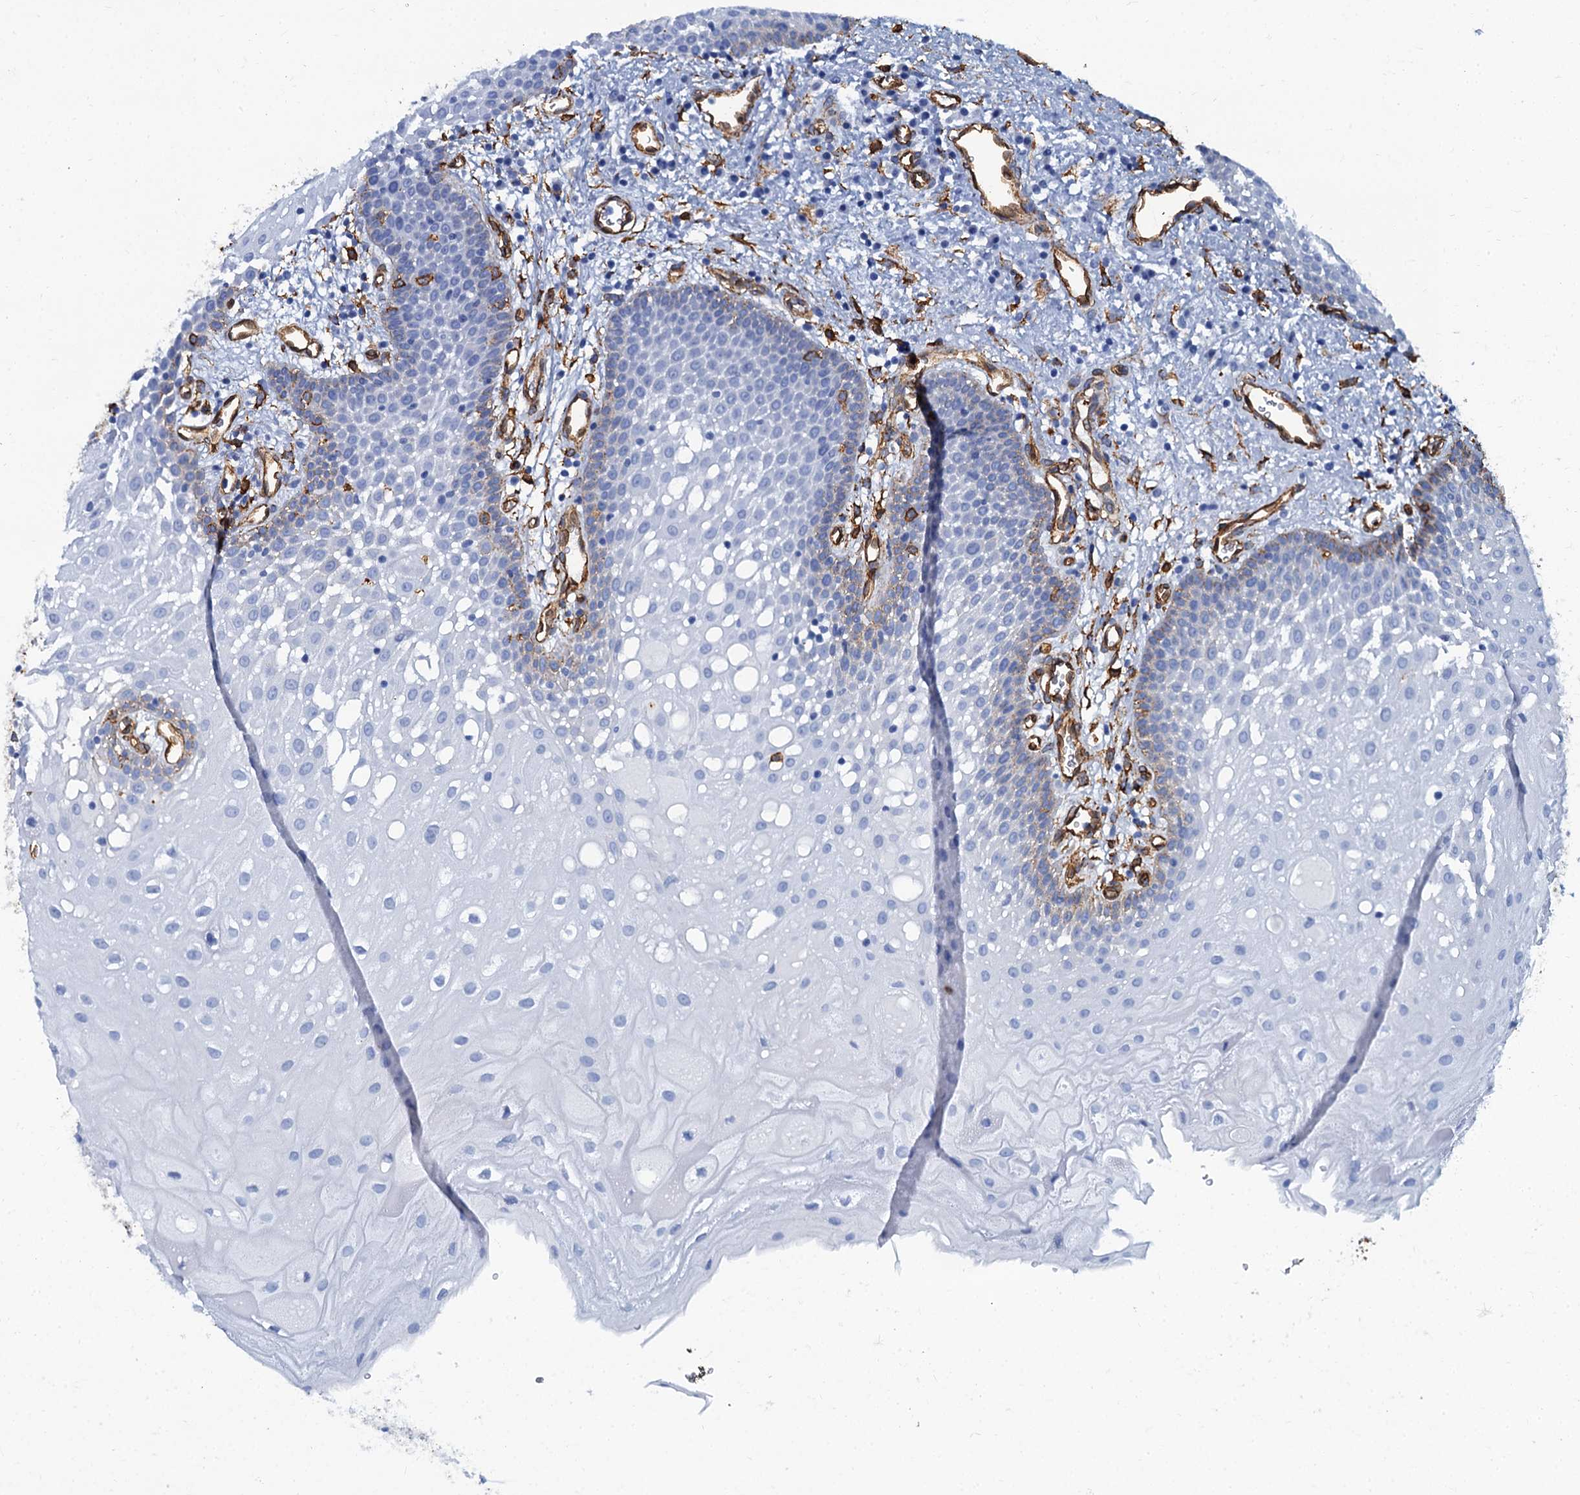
{"staining": {"intensity": "moderate", "quantity": "<25%", "location": "cytoplasmic/membranous"}, "tissue": "oral mucosa", "cell_type": "Squamous epithelial cells", "image_type": "normal", "snomed": [{"axis": "morphology", "description": "Normal tissue, NOS"}, {"axis": "topography", "description": "Oral tissue"}], "caption": "Protein expression analysis of normal oral mucosa reveals moderate cytoplasmic/membranous staining in approximately <25% of squamous epithelial cells. The protein of interest is stained brown, and the nuclei are stained in blue (DAB IHC with brightfield microscopy, high magnification).", "gene": "CAVIN2", "patient": {"sex": "male", "age": 74}}